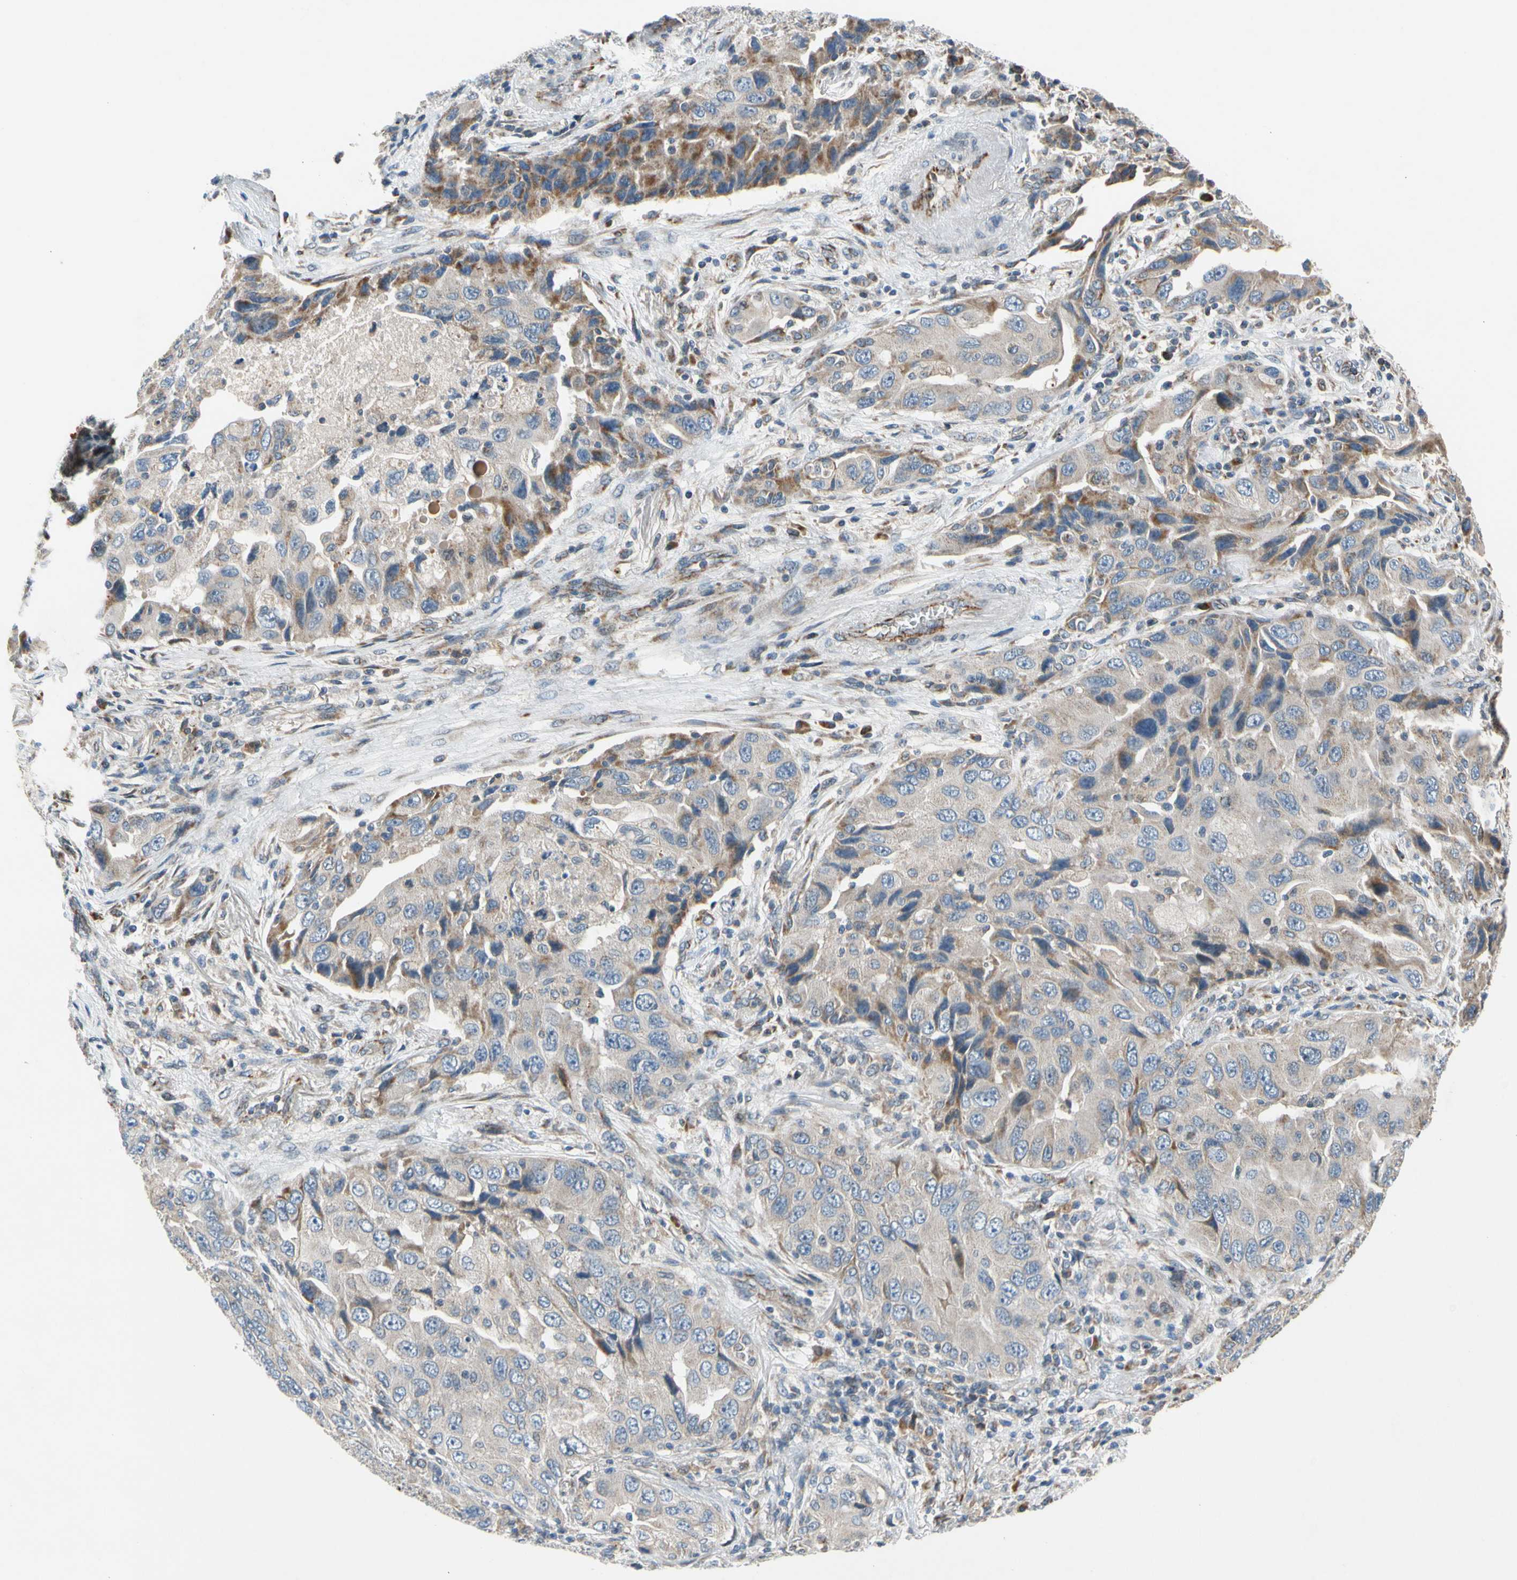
{"staining": {"intensity": "moderate", "quantity": "25%-75%", "location": "cytoplasmic/membranous"}, "tissue": "lung cancer", "cell_type": "Tumor cells", "image_type": "cancer", "snomed": [{"axis": "morphology", "description": "Adenocarcinoma, NOS"}, {"axis": "topography", "description": "Lung"}], "caption": "Brown immunohistochemical staining in adenocarcinoma (lung) reveals moderate cytoplasmic/membranous expression in approximately 25%-75% of tumor cells.", "gene": "NPHP3", "patient": {"sex": "female", "age": 65}}